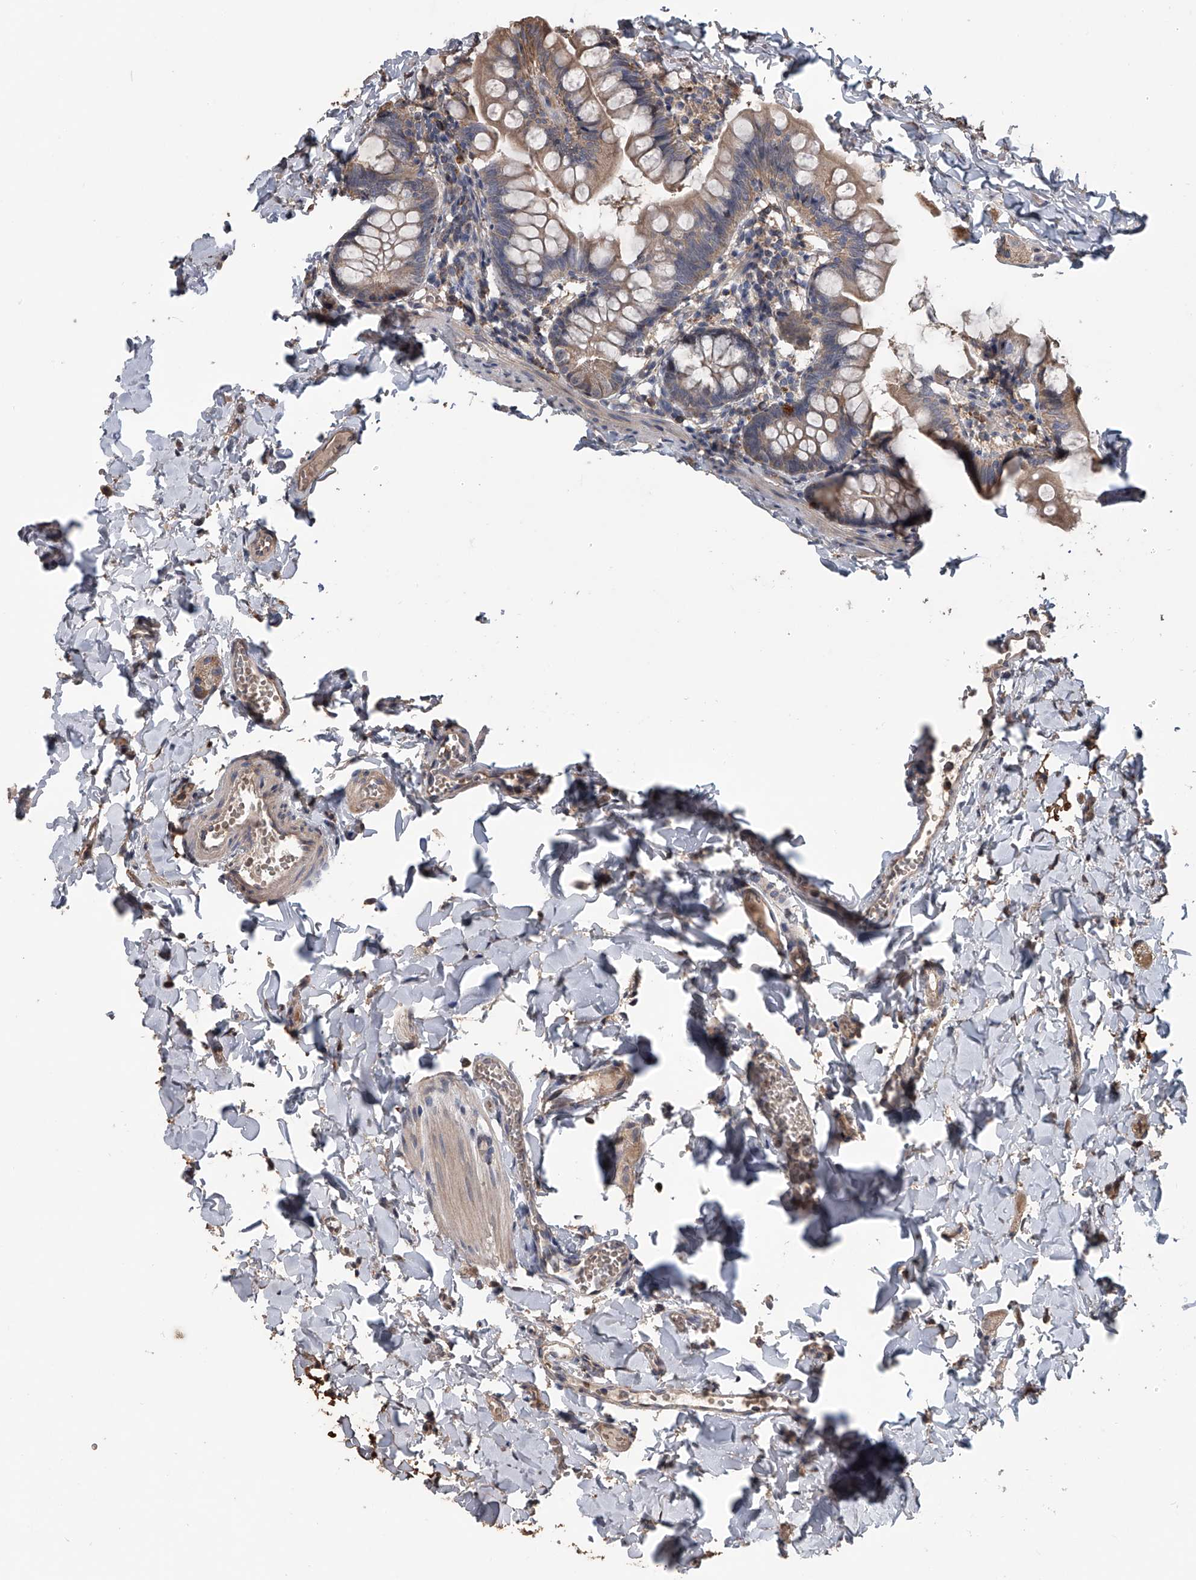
{"staining": {"intensity": "weak", "quantity": ">75%", "location": "cytoplasmic/membranous"}, "tissue": "small intestine", "cell_type": "Glandular cells", "image_type": "normal", "snomed": [{"axis": "morphology", "description": "Normal tissue, NOS"}, {"axis": "topography", "description": "Small intestine"}], "caption": "DAB (3,3'-diaminobenzidine) immunohistochemical staining of normal human small intestine reveals weak cytoplasmic/membranous protein staining in approximately >75% of glandular cells. The protein of interest is shown in brown color, while the nuclei are stained blue.", "gene": "DOCK9", "patient": {"sex": "male", "age": 7}}